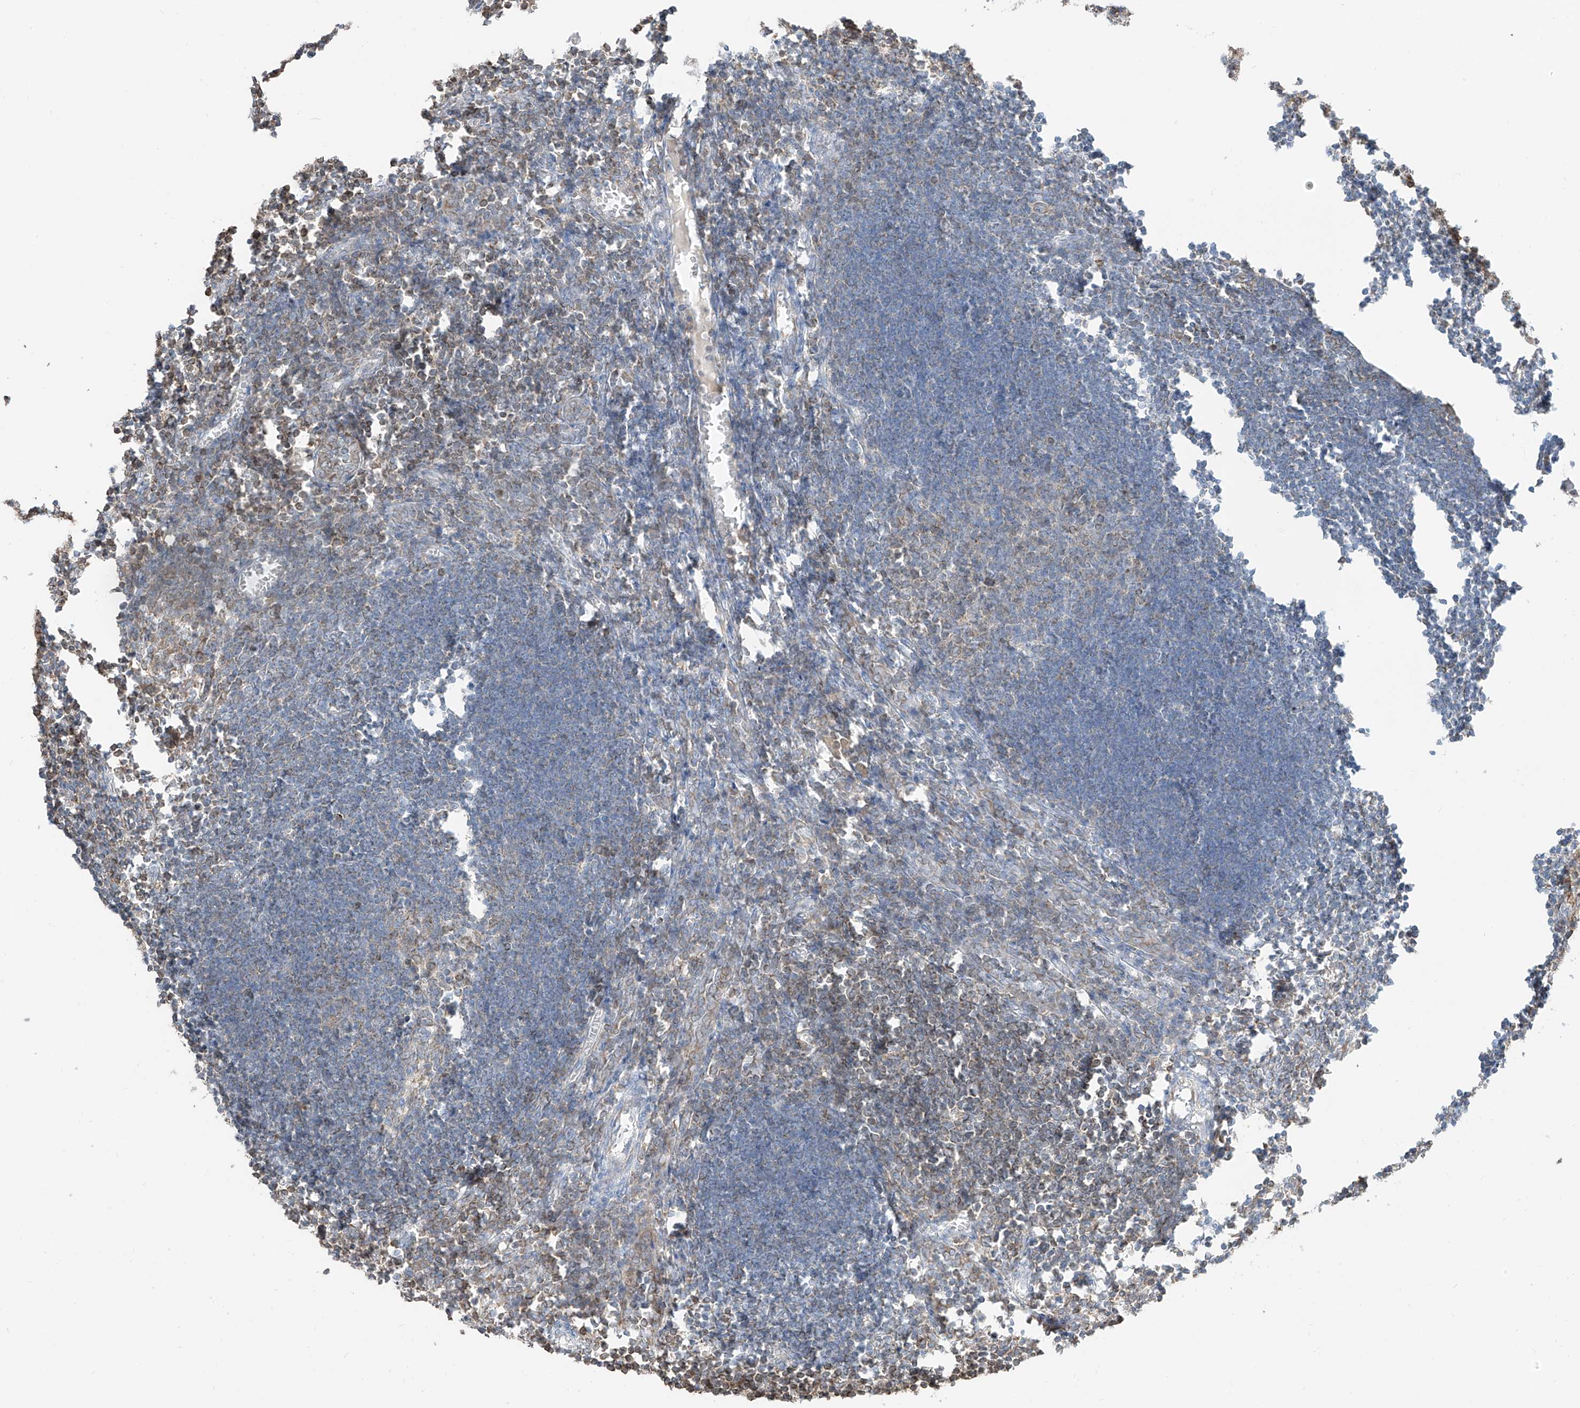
{"staining": {"intensity": "moderate", "quantity": "<25%", "location": "cytoplasmic/membranous"}, "tissue": "lymph node", "cell_type": "Germinal center cells", "image_type": "normal", "snomed": [{"axis": "morphology", "description": "Normal tissue, NOS"}, {"axis": "morphology", "description": "Malignant melanoma, Metastatic site"}, {"axis": "topography", "description": "Lymph node"}], "caption": "The image shows staining of normal lymph node, revealing moderate cytoplasmic/membranous protein positivity (brown color) within germinal center cells.", "gene": "ETHE1", "patient": {"sex": "male", "age": 41}}